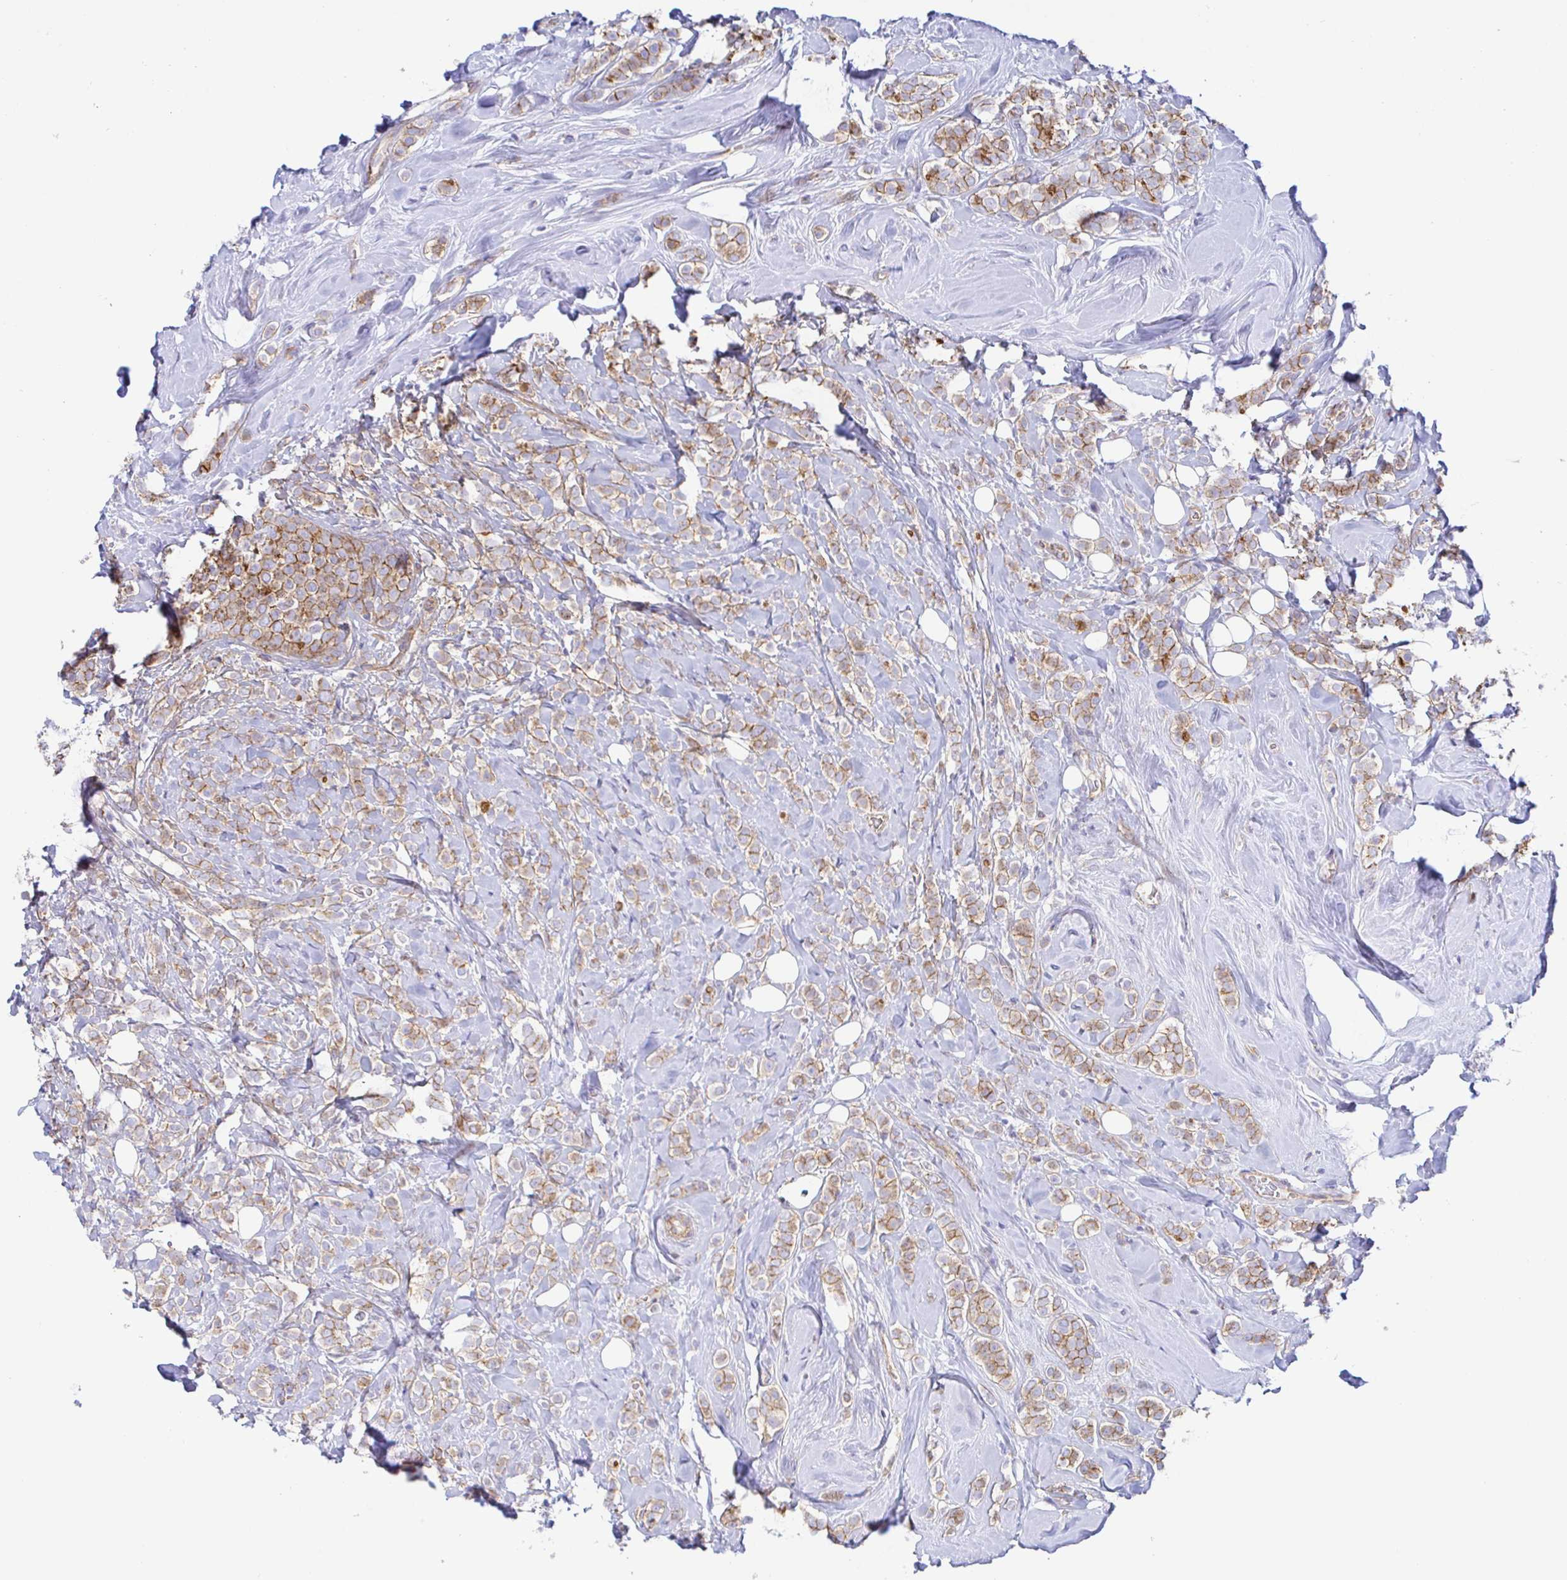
{"staining": {"intensity": "weak", "quantity": ">75%", "location": "cytoplasmic/membranous"}, "tissue": "breast cancer", "cell_type": "Tumor cells", "image_type": "cancer", "snomed": [{"axis": "morphology", "description": "Lobular carcinoma"}, {"axis": "topography", "description": "Breast"}], "caption": "This is an image of IHC staining of breast lobular carcinoma, which shows weak expression in the cytoplasmic/membranous of tumor cells.", "gene": "ARL4D", "patient": {"sex": "female", "age": 49}}